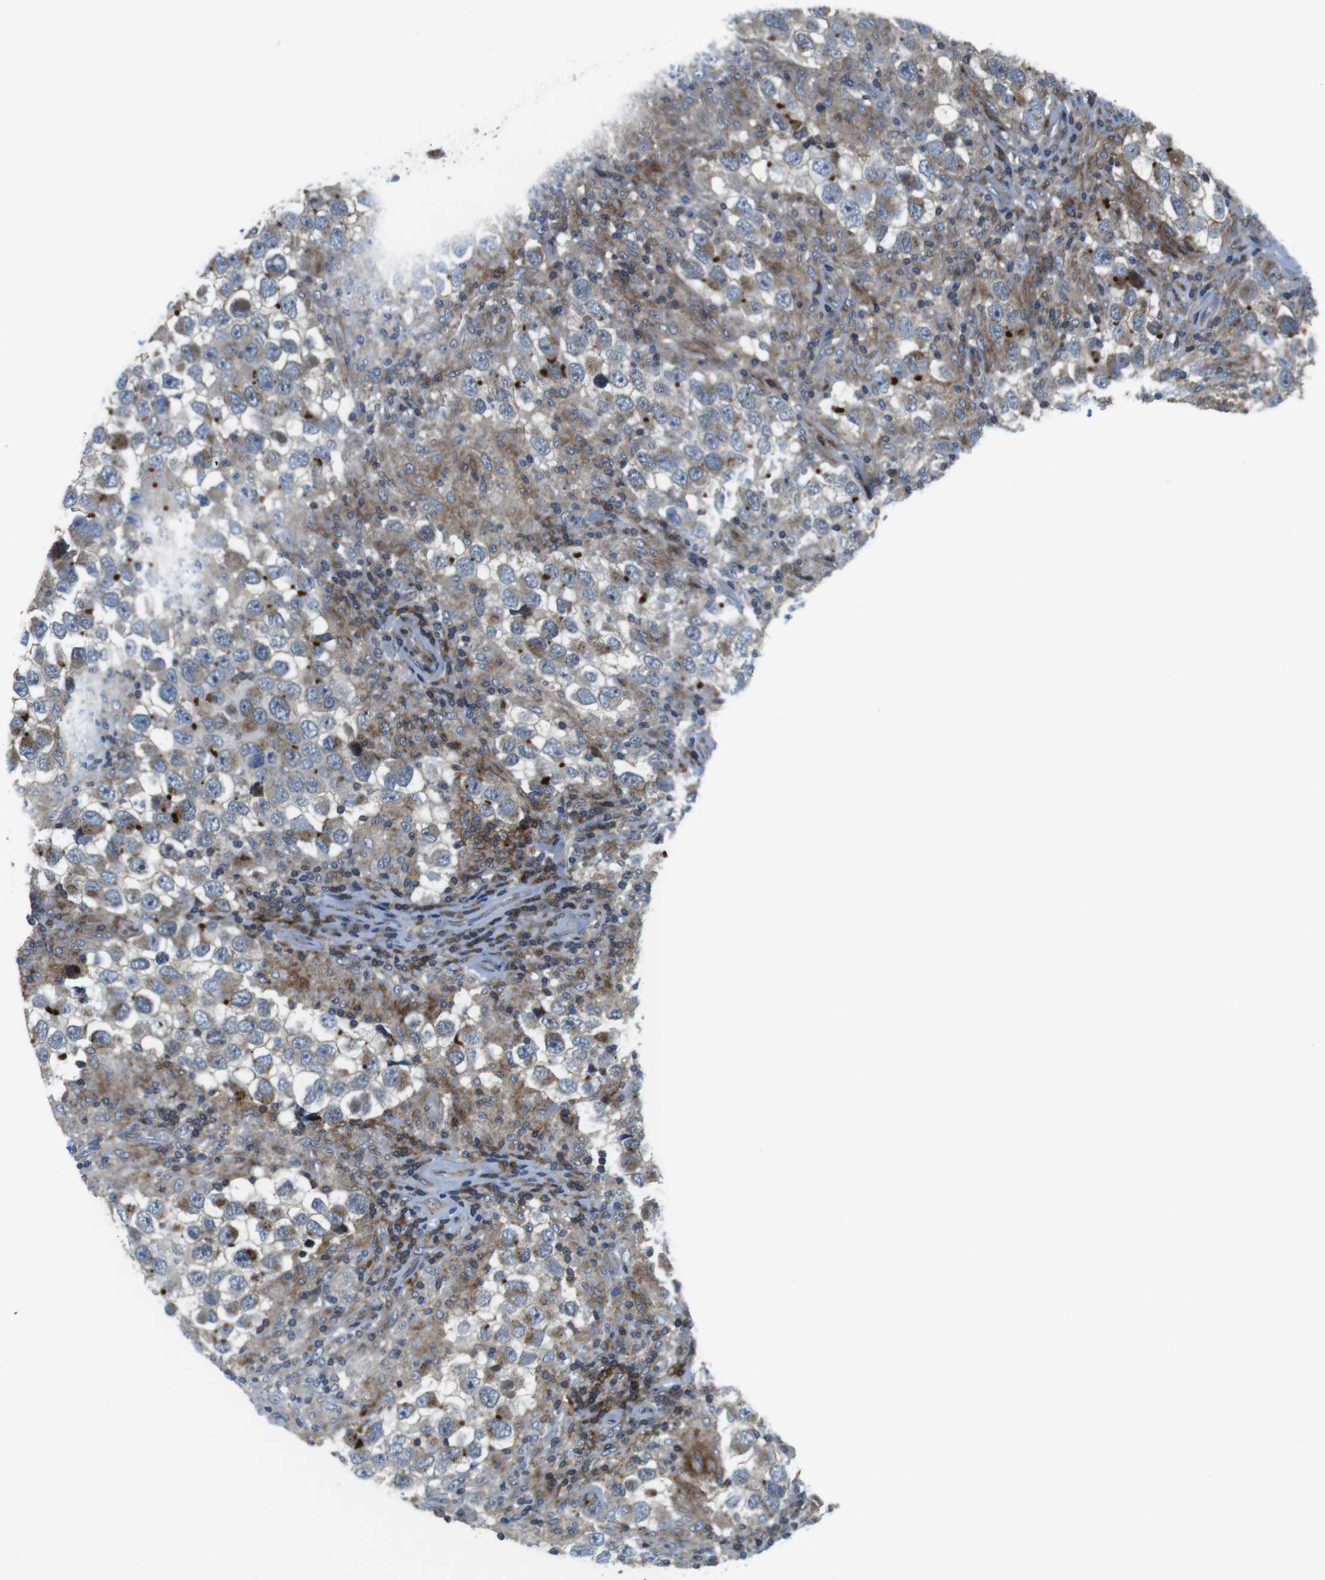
{"staining": {"intensity": "negative", "quantity": "none", "location": "none"}, "tissue": "testis cancer", "cell_type": "Tumor cells", "image_type": "cancer", "snomed": [{"axis": "morphology", "description": "Carcinoma, Embryonal, NOS"}, {"axis": "topography", "description": "Testis"}], "caption": "Protein analysis of testis embryonal carcinoma displays no significant expression in tumor cells.", "gene": "CUL7", "patient": {"sex": "male", "age": 21}}